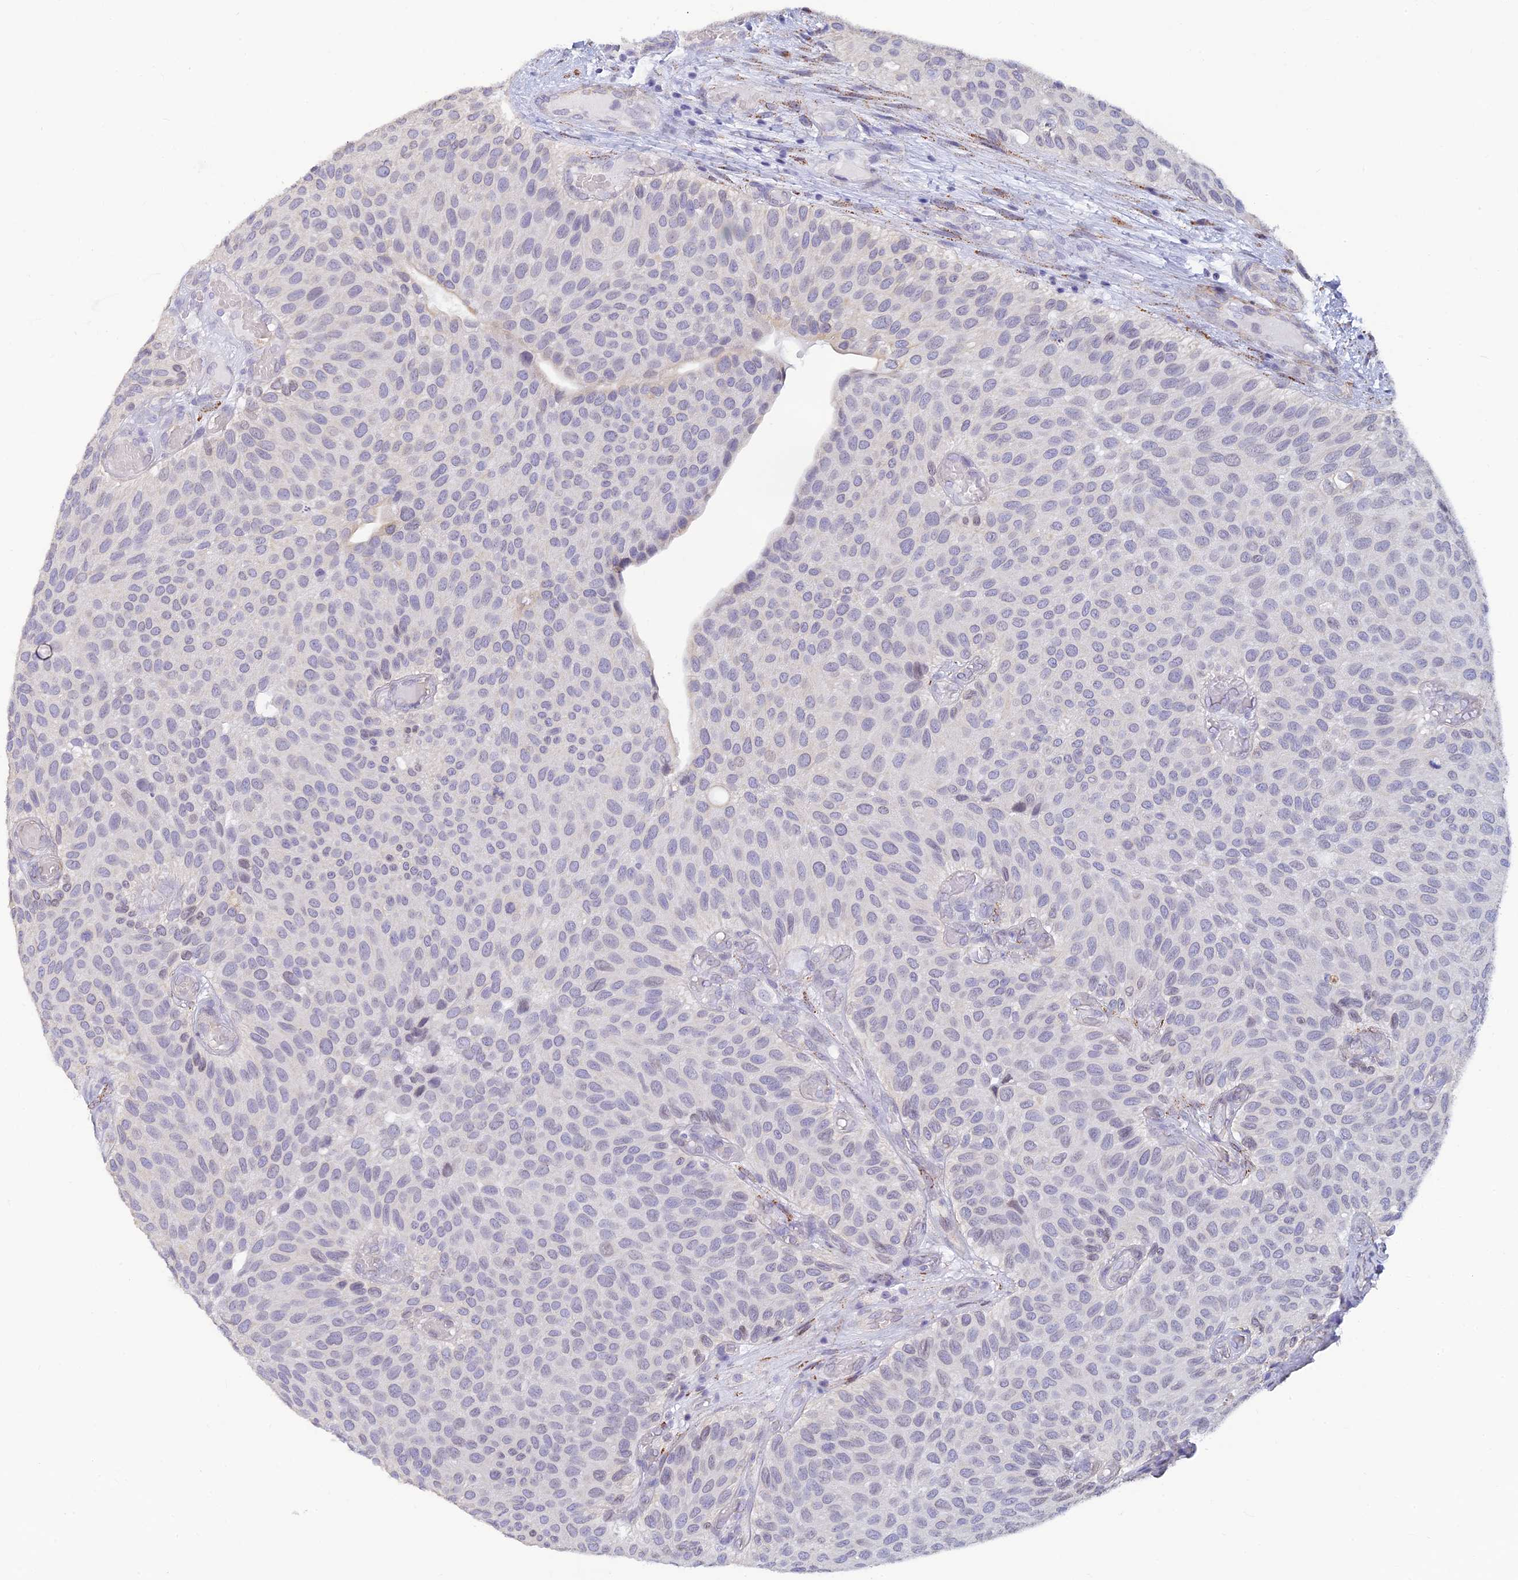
{"staining": {"intensity": "negative", "quantity": "none", "location": "none"}, "tissue": "urothelial cancer", "cell_type": "Tumor cells", "image_type": "cancer", "snomed": [{"axis": "morphology", "description": "Urothelial carcinoma, Low grade"}, {"axis": "topography", "description": "Urinary bladder"}], "caption": "This micrograph is of low-grade urothelial carcinoma stained with immunohistochemistry to label a protein in brown with the nuclei are counter-stained blue. There is no staining in tumor cells.", "gene": "ALDH1L2", "patient": {"sex": "male", "age": 89}}